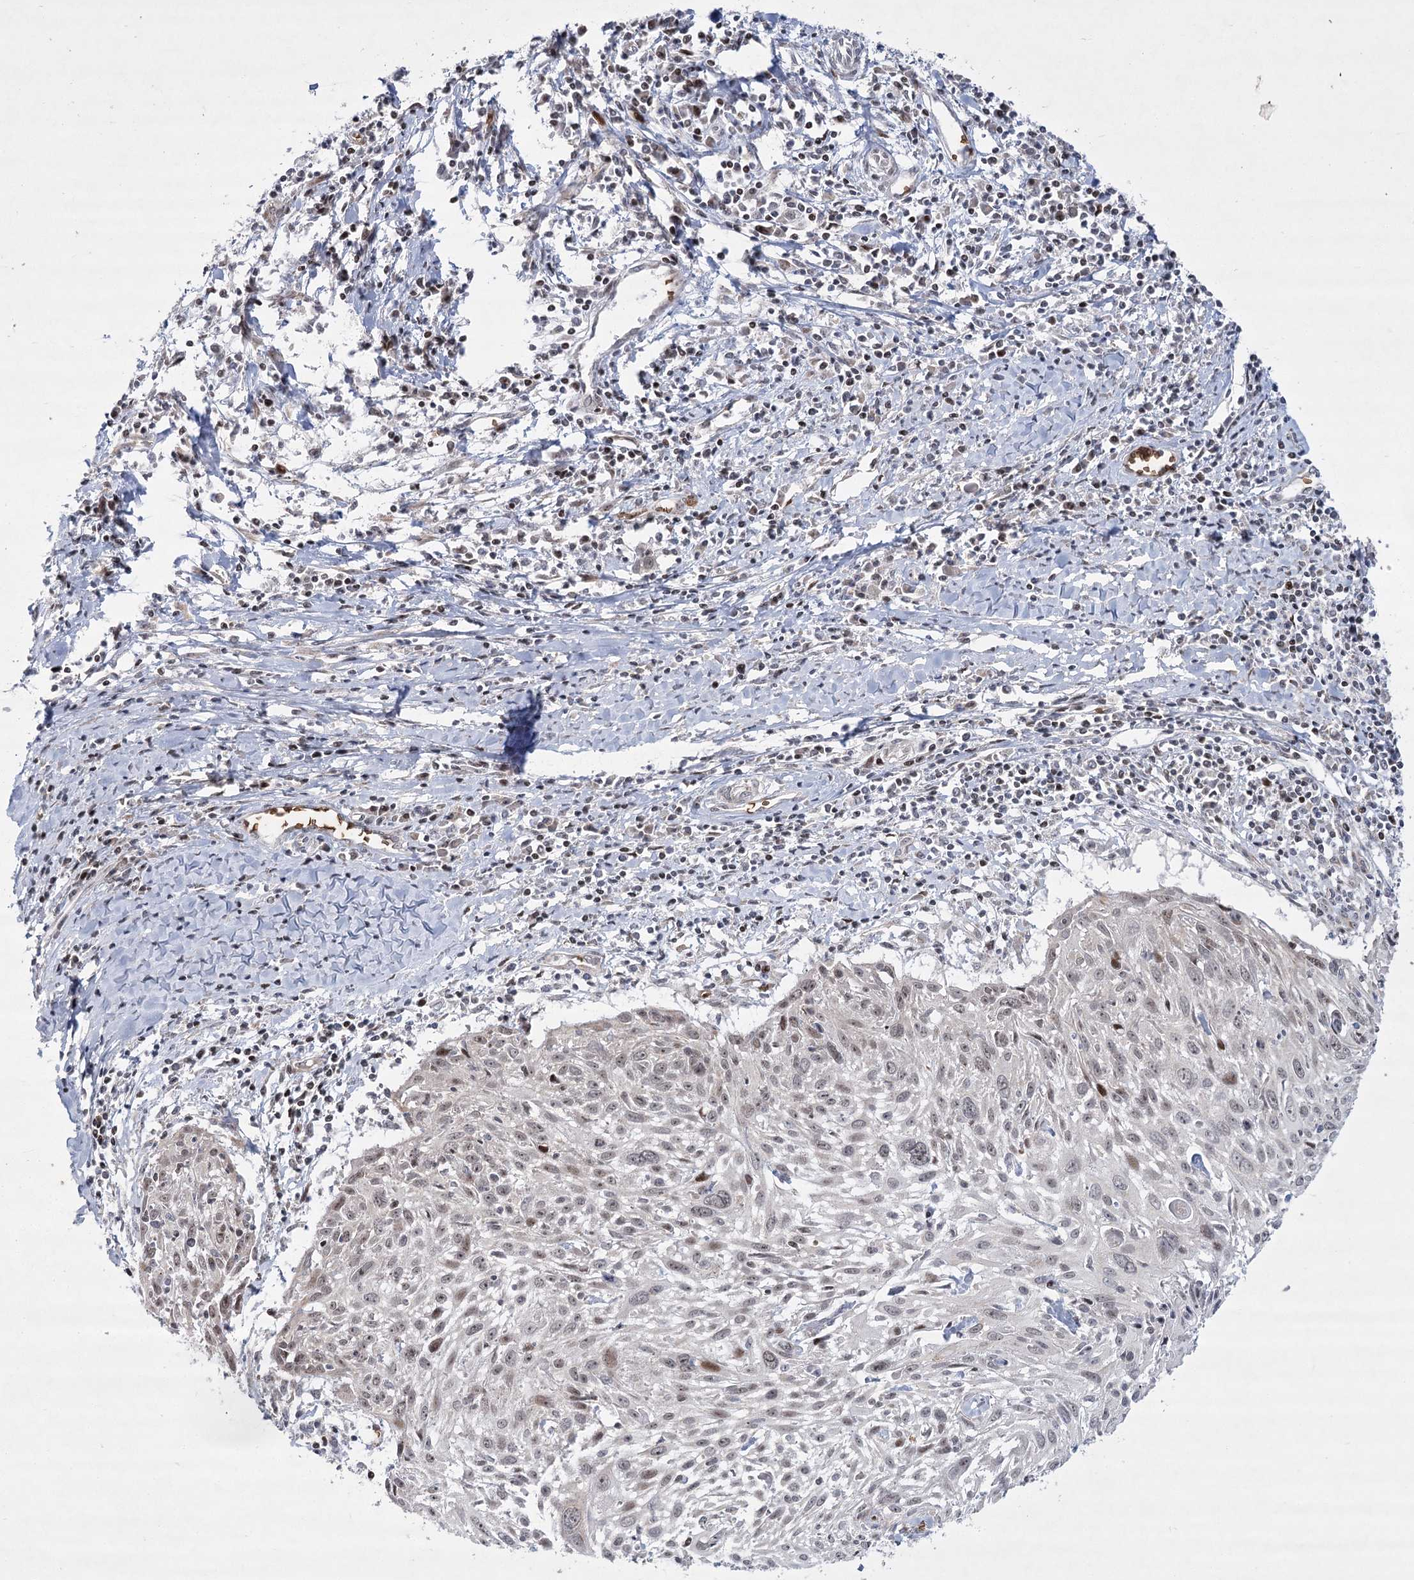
{"staining": {"intensity": "weak", "quantity": "25%-75%", "location": "nuclear"}, "tissue": "cervical cancer", "cell_type": "Tumor cells", "image_type": "cancer", "snomed": [{"axis": "morphology", "description": "Squamous cell carcinoma, NOS"}, {"axis": "topography", "description": "Cervix"}], "caption": "Protein expression analysis of human cervical cancer (squamous cell carcinoma) reveals weak nuclear expression in about 25%-75% of tumor cells.", "gene": "NSMCE4A", "patient": {"sex": "female", "age": 51}}